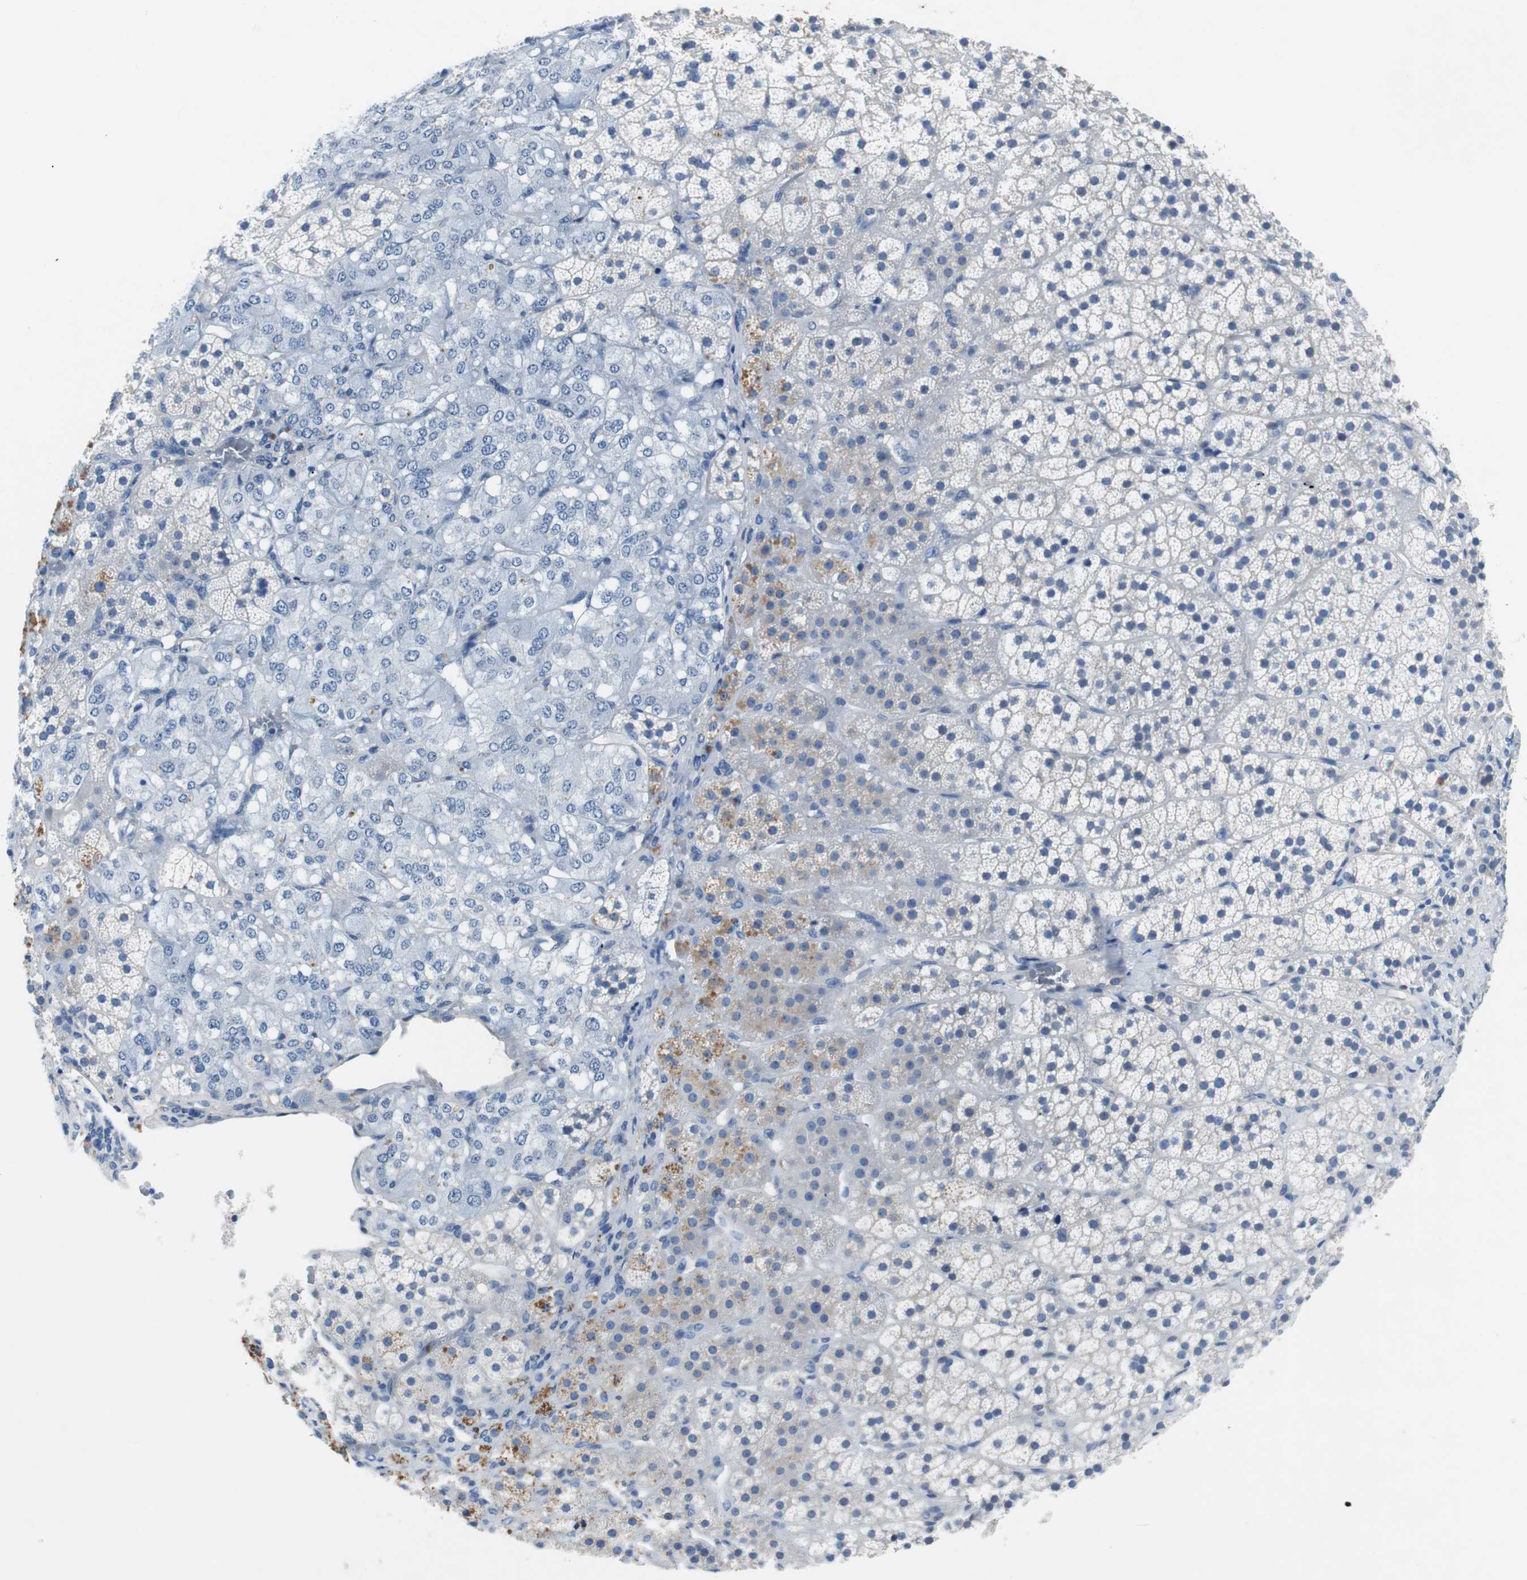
{"staining": {"intensity": "weak", "quantity": "<25%", "location": "cytoplasmic/membranous"}, "tissue": "adrenal gland", "cell_type": "Glandular cells", "image_type": "normal", "snomed": [{"axis": "morphology", "description": "Normal tissue, NOS"}, {"axis": "topography", "description": "Adrenal gland"}], "caption": "An immunohistochemistry image of normal adrenal gland is shown. There is no staining in glandular cells of adrenal gland.", "gene": "EEF2K", "patient": {"sex": "female", "age": 44}}